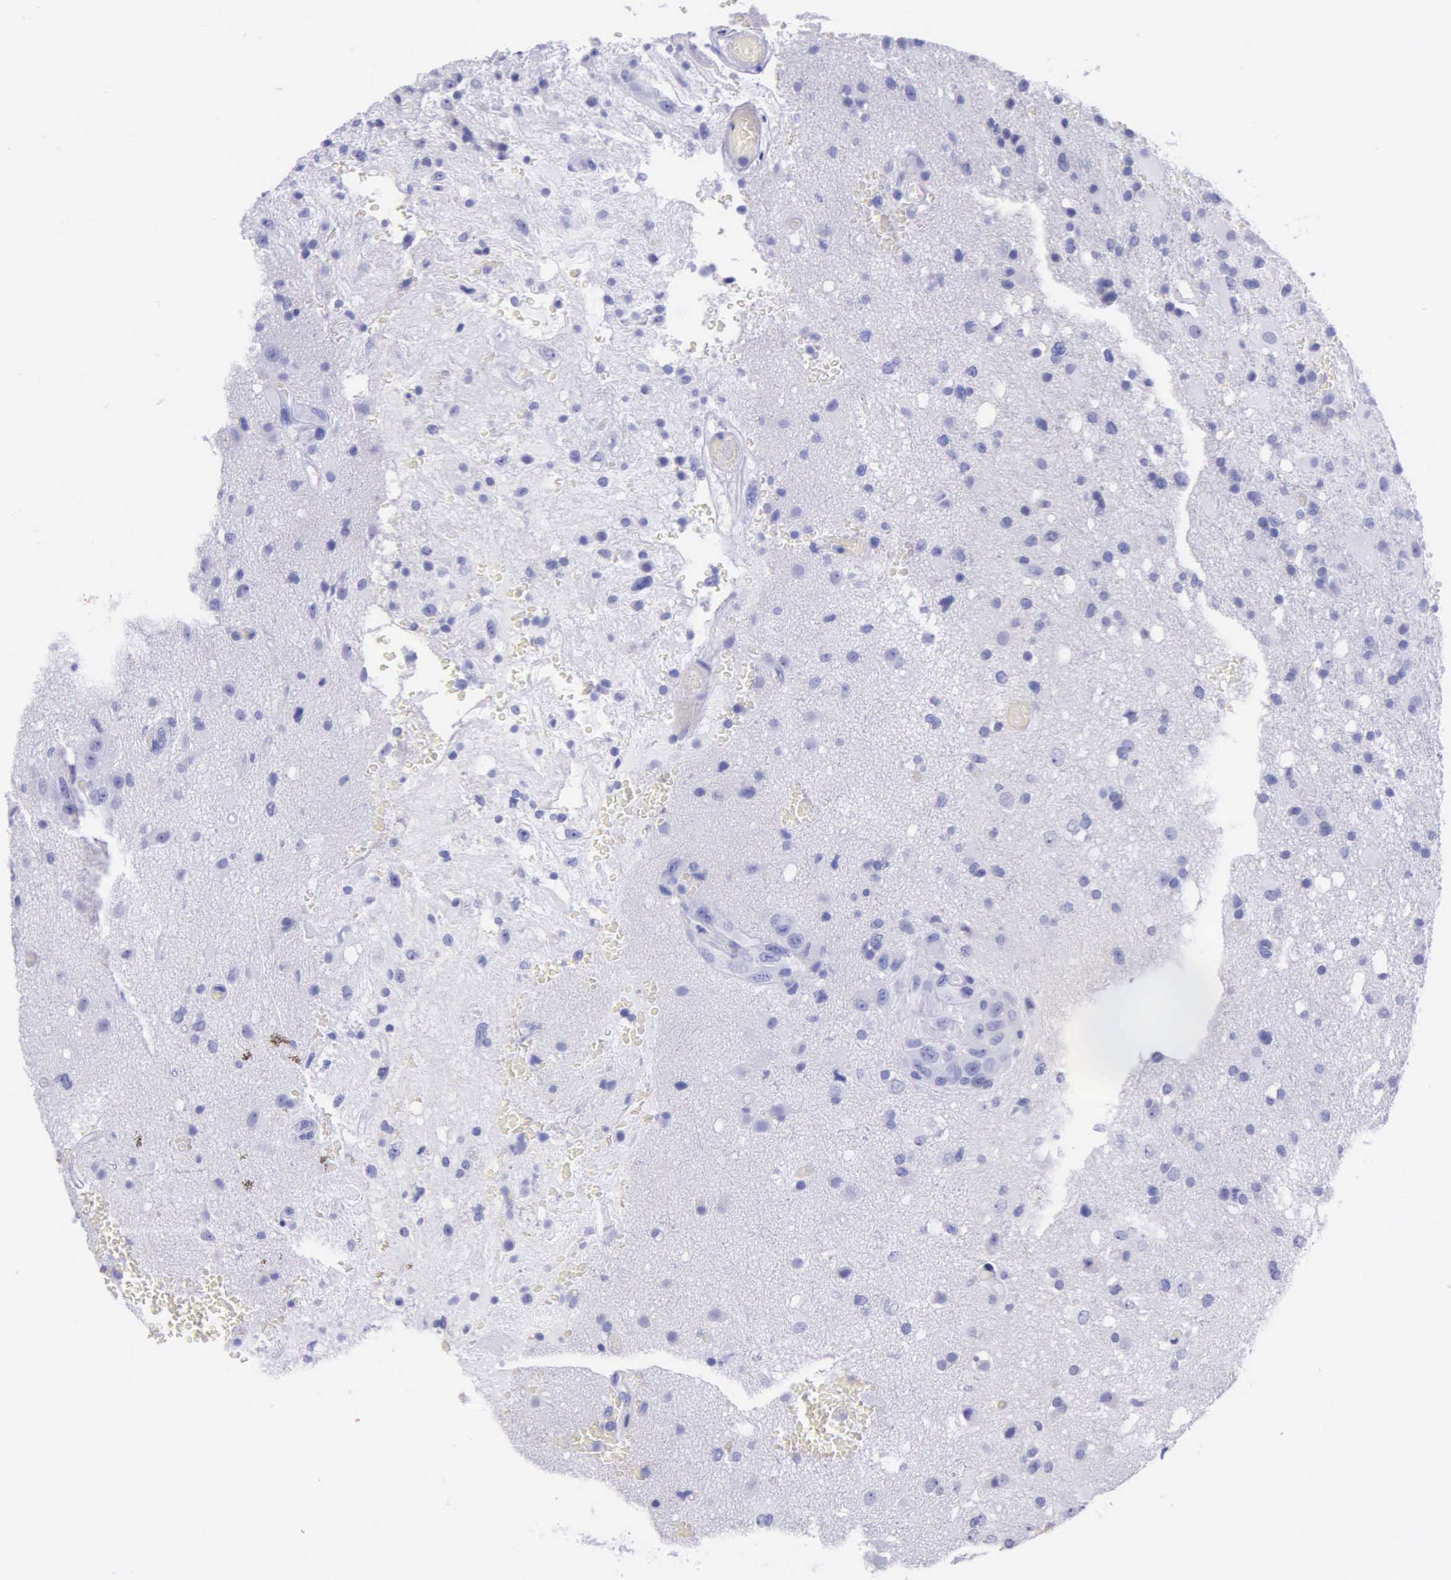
{"staining": {"intensity": "negative", "quantity": "none", "location": "none"}, "tissue": "glioma", "cell_type": "Tumor cells", "image_type": "cancer", "snomed": [{"axis": "morphology", "description": "Glioma, malignant, High grade"}, {"axis": "topography", "description": "Brain"}], "caption": "The immunohistochemistry photomicrograph has no significant positivity in tumor cells of glioma tissue.", "gene": "KLK3", "patient": {"sex": "male", "age": 48}}